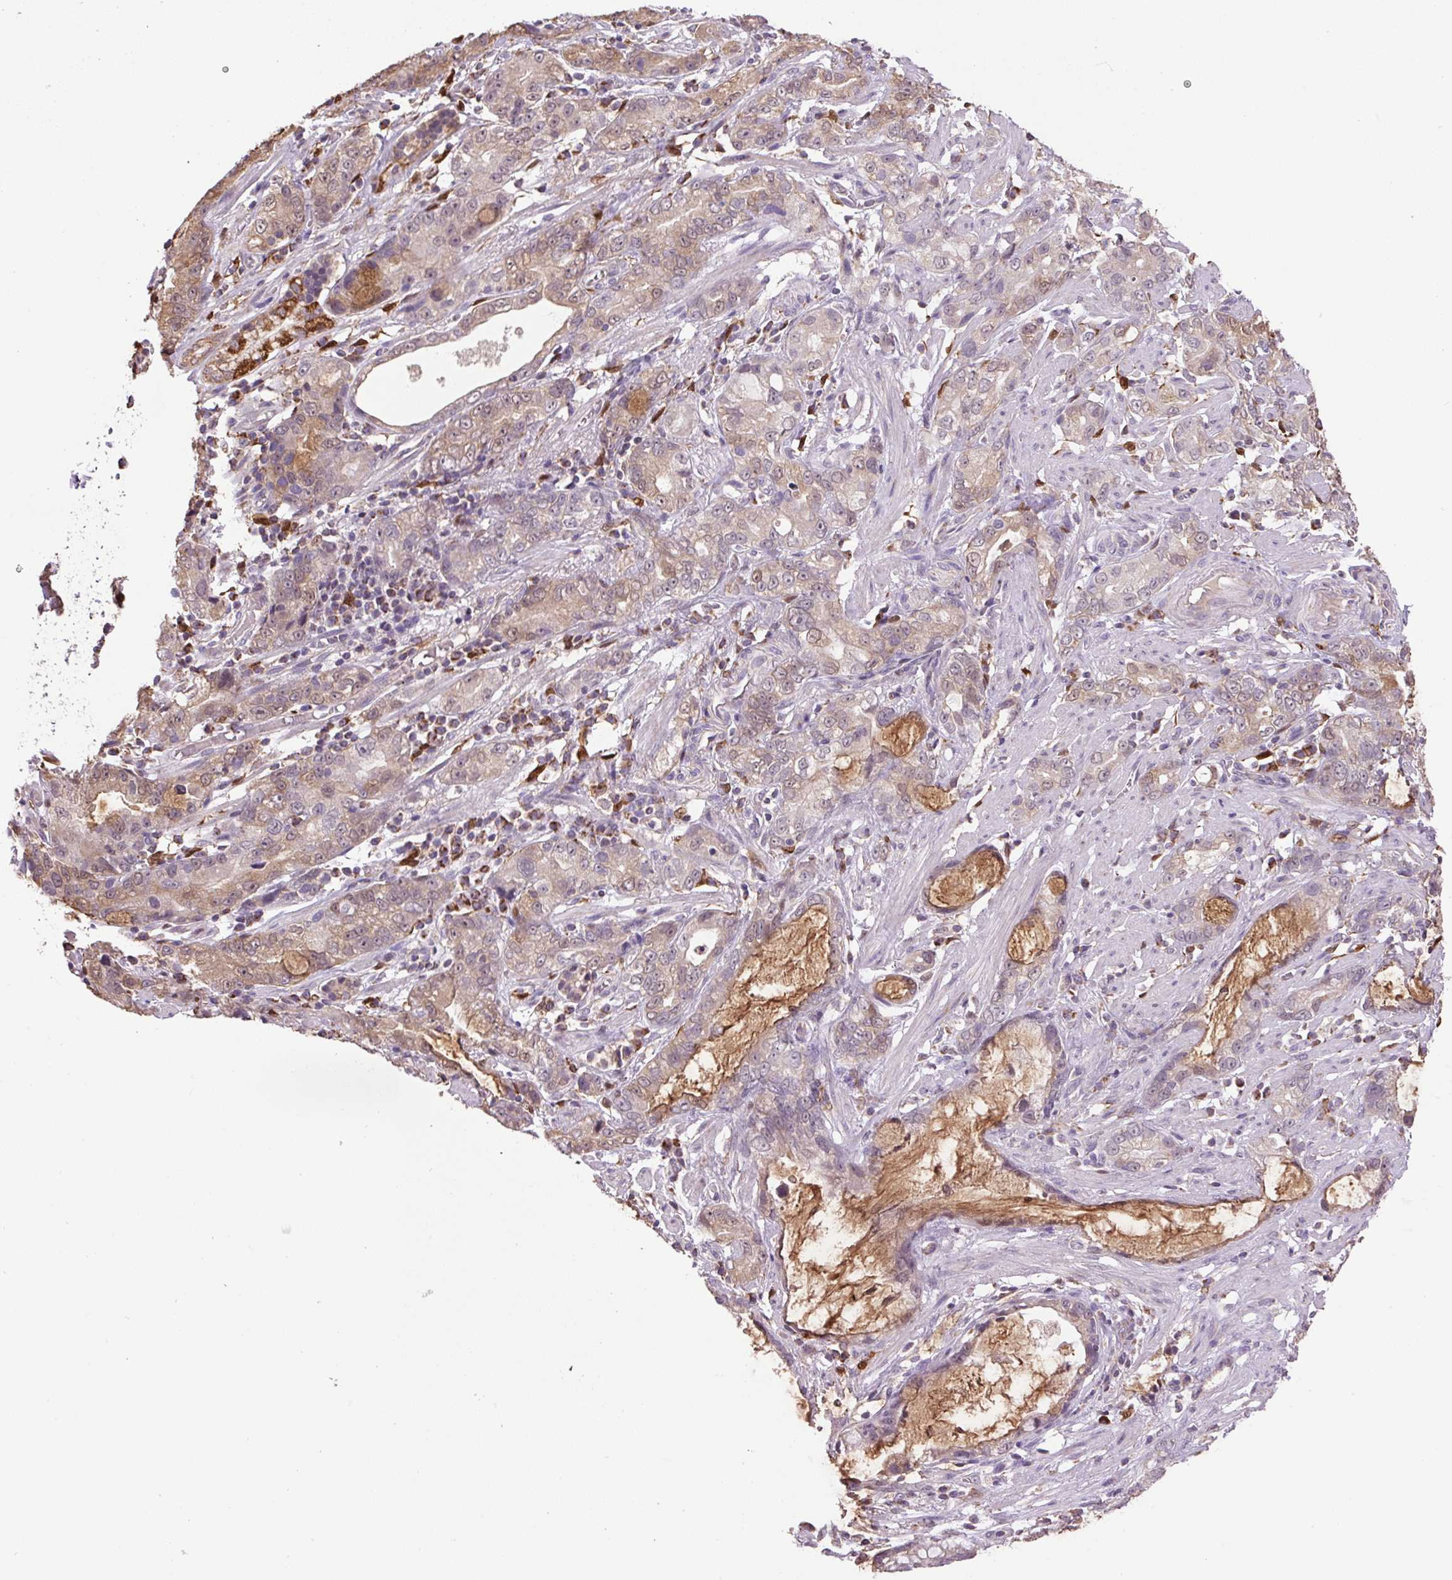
{"staining": {"intensity": "weak", "quantity": ">75%", "location": "cytoplasmic/membranous,nuclear"}, "tissue": "stomach cancer", "cell_type": "Tumor cells", "image_type": "cancer", "snomed": [{"axis": "morphology", "description": "Adenocarcinoma, NOS"}, {"axis": "topography", "description": "Stomach"}], "caption": "This is an image of immunohistochemistry (IHC) staining of stomach cancer (adenocarcinoma), which shows weak expression in the cytoplasmic/membranous and nuclear of tumor cells.", "gene": "SGF29", "patient": {"sex": "male", "age": 55}}